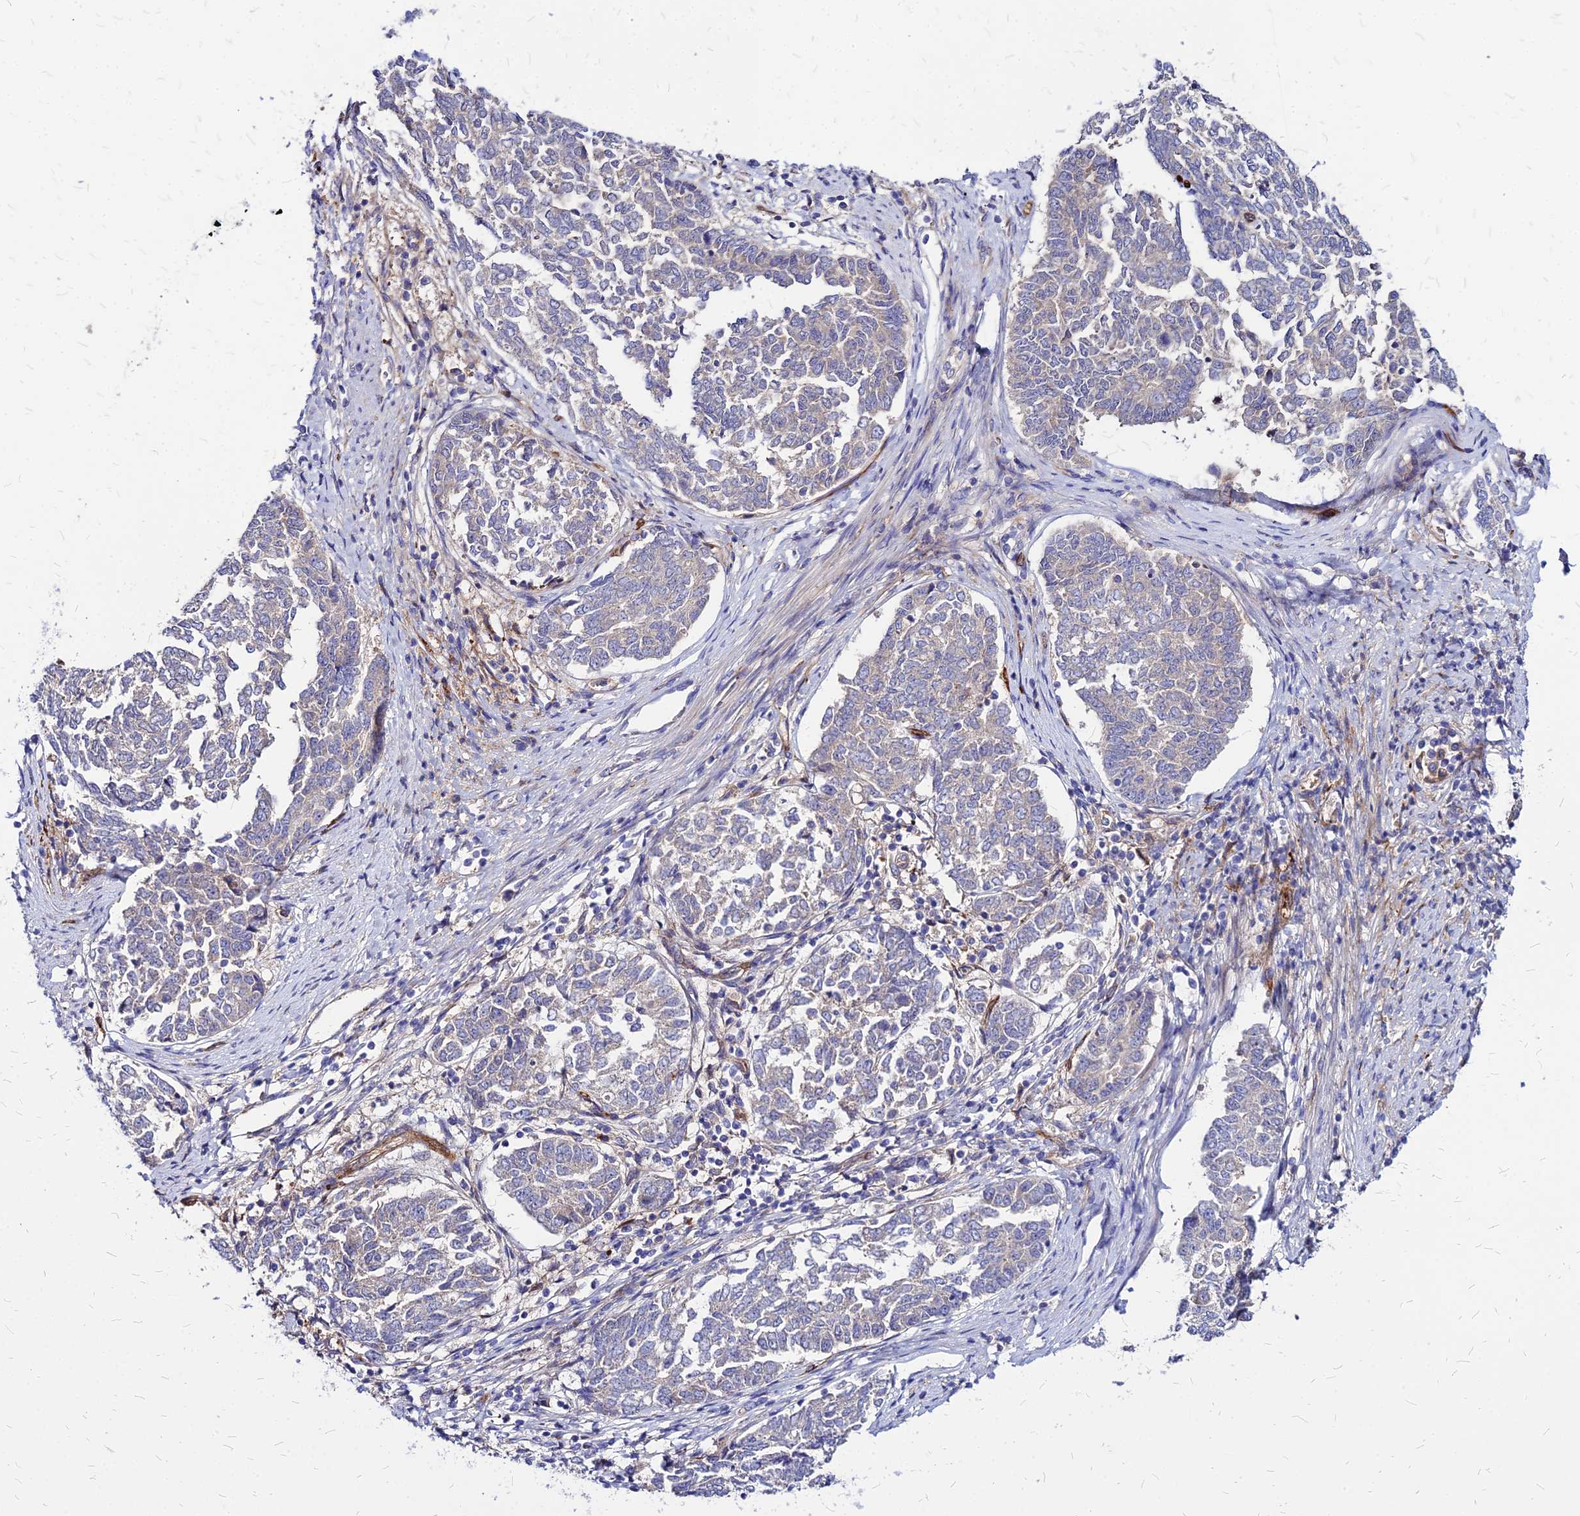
{"staining": {"intensity": "negative", "quantity": "none", "location": "none"}, "tissue": "endometrial cancer", "cell_type": "Tumor cells", "image_type": "cancer", "snomed": [{"axis": "morphology", "description": "Adenocarcinoma, NOS"}, {"axis": "topography", "description": "Endometrium"}], "caption": "Tumor cells show no significant protein staining in adenocarcinoma (endometrial).", "gene": "COMMD10", "patient": {"sex": "female", "age": 80}}